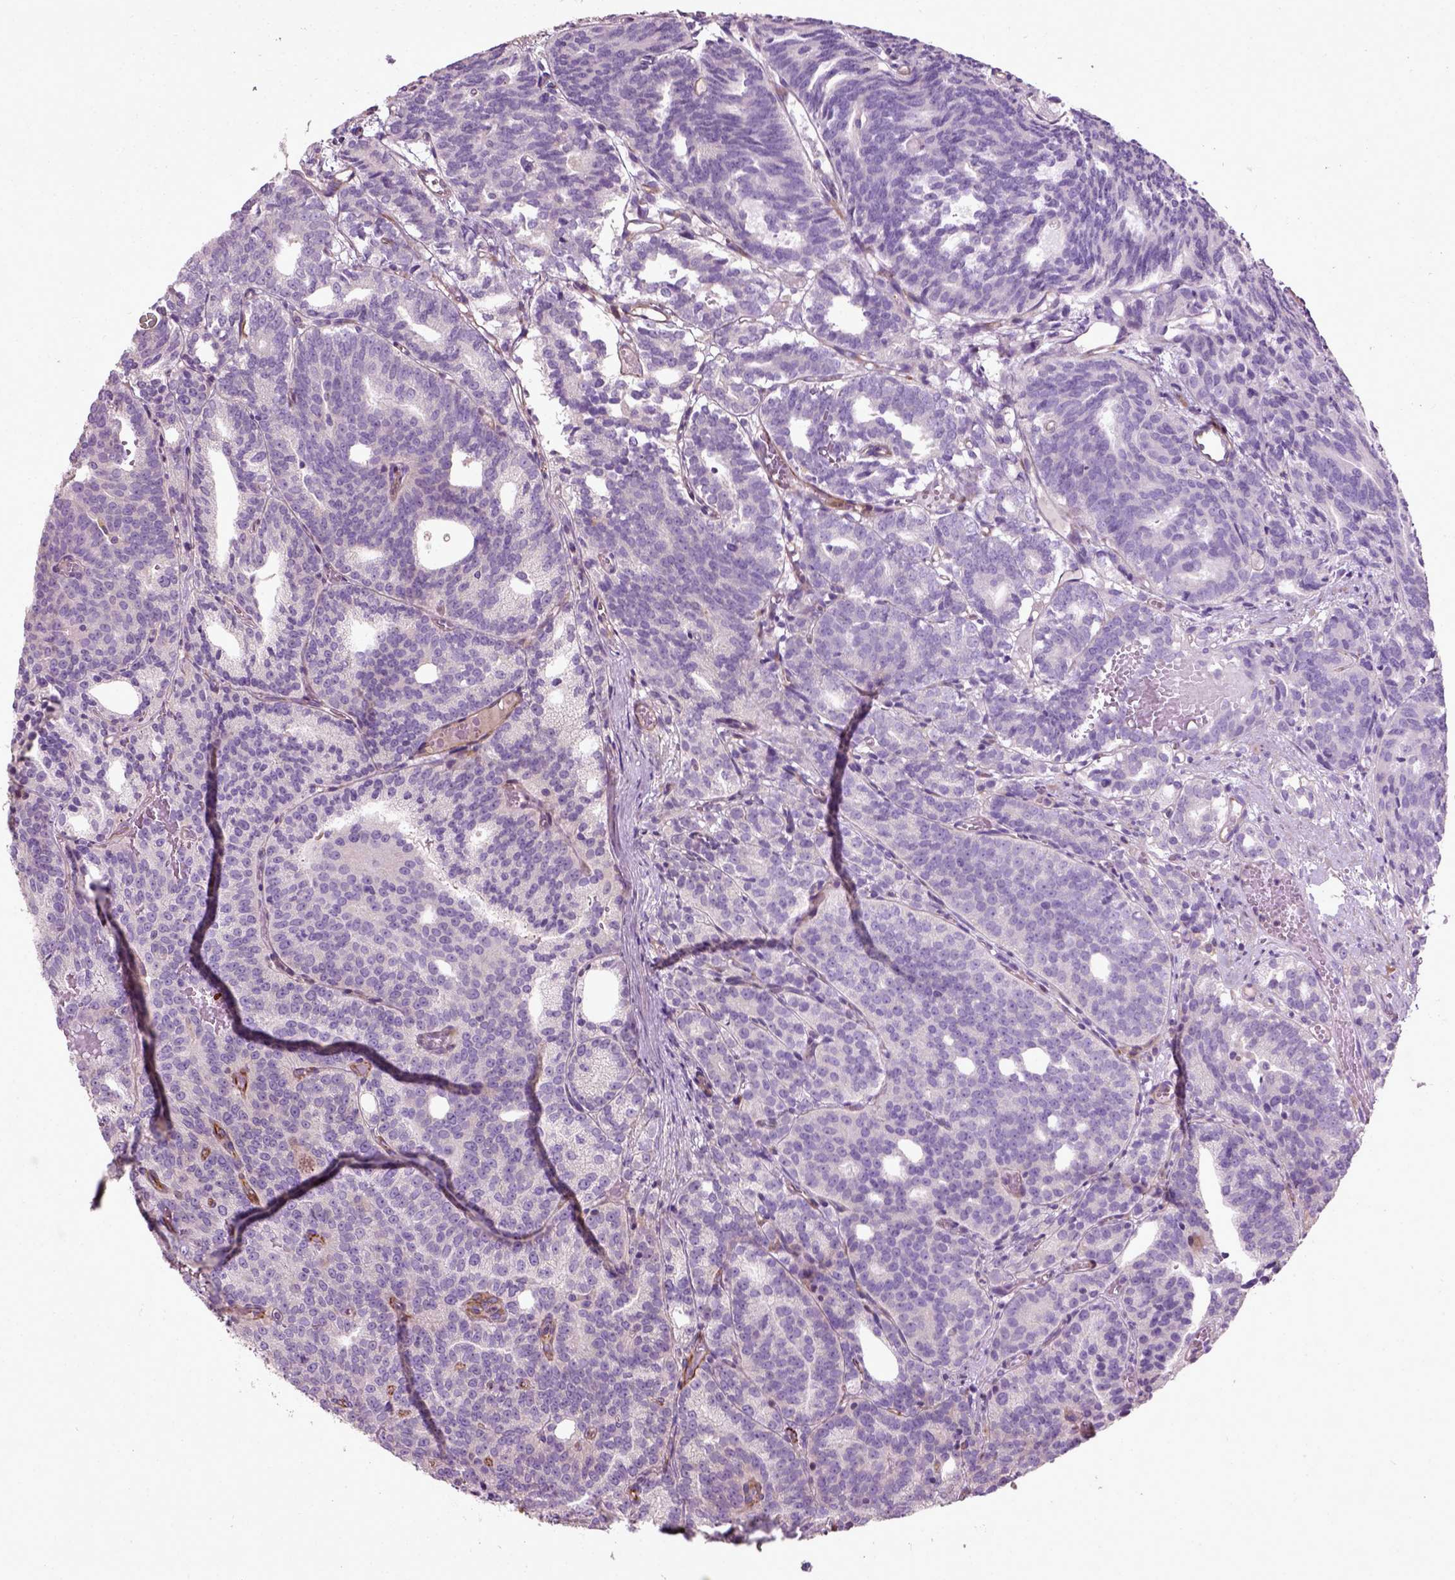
{"staining": {"intensity": "negative", "quantity": "none", "location": "none"}, "tissue": "prostate cancer", "cell_type": "Tumor cells", "image_type": "cancer", "snomed": [{"axis": "morphology", "description": "Adenocarcinoma, High grade"}, {"axis": "topography", "description": "Prostate"}], "caption": "Tumor cells are negative for brown protein staining in adenocarcinoma (high-grade) (prostate).", "gene": "PKP3", "patient": {"sex": "male", "age": 53}}